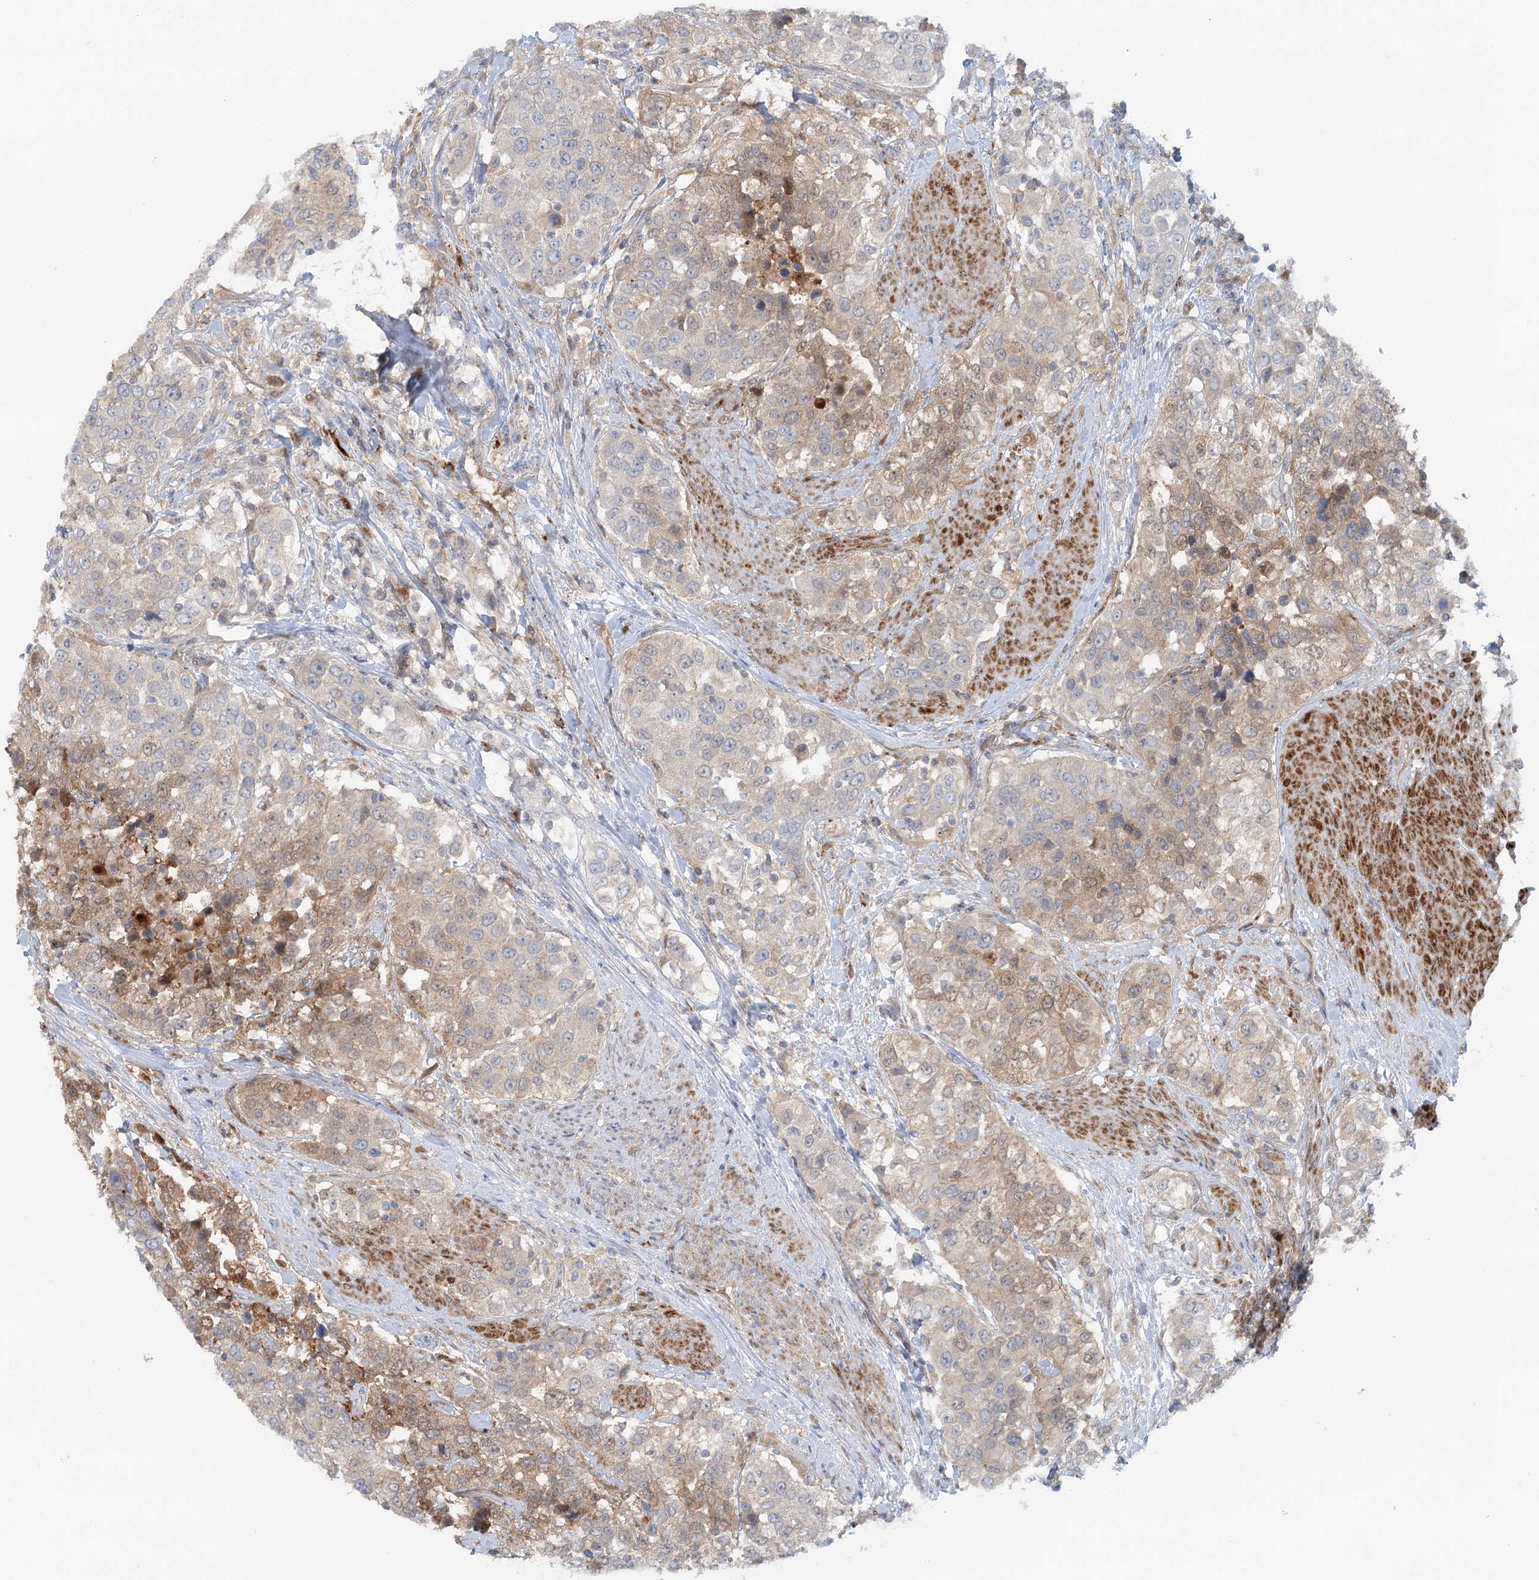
{"staining": {"intensity": "weak", "quantity": "25%-75%", "location": "cytoplasmic/membranous"}, "tissue": "urothelial cancer", "cell_type": "Tumor cells", "image_type": "cancer", "snomed": [{"axis": "morphology", "description": "Urothelial carcinoma, High grade"}, {"axis": "topography", "description": "Urinary bladder"}], "caption": "Brown immunohistochemical staining in human urothelial cancer exhibits weak cytoplasmic/membranous expression in approximately 25%-75% of tumor cells. (DAB = brown stain, brightfield microscopy at high magnification).", "gene": "GBE1", "patient": {"sex": "female", "age": 80}}